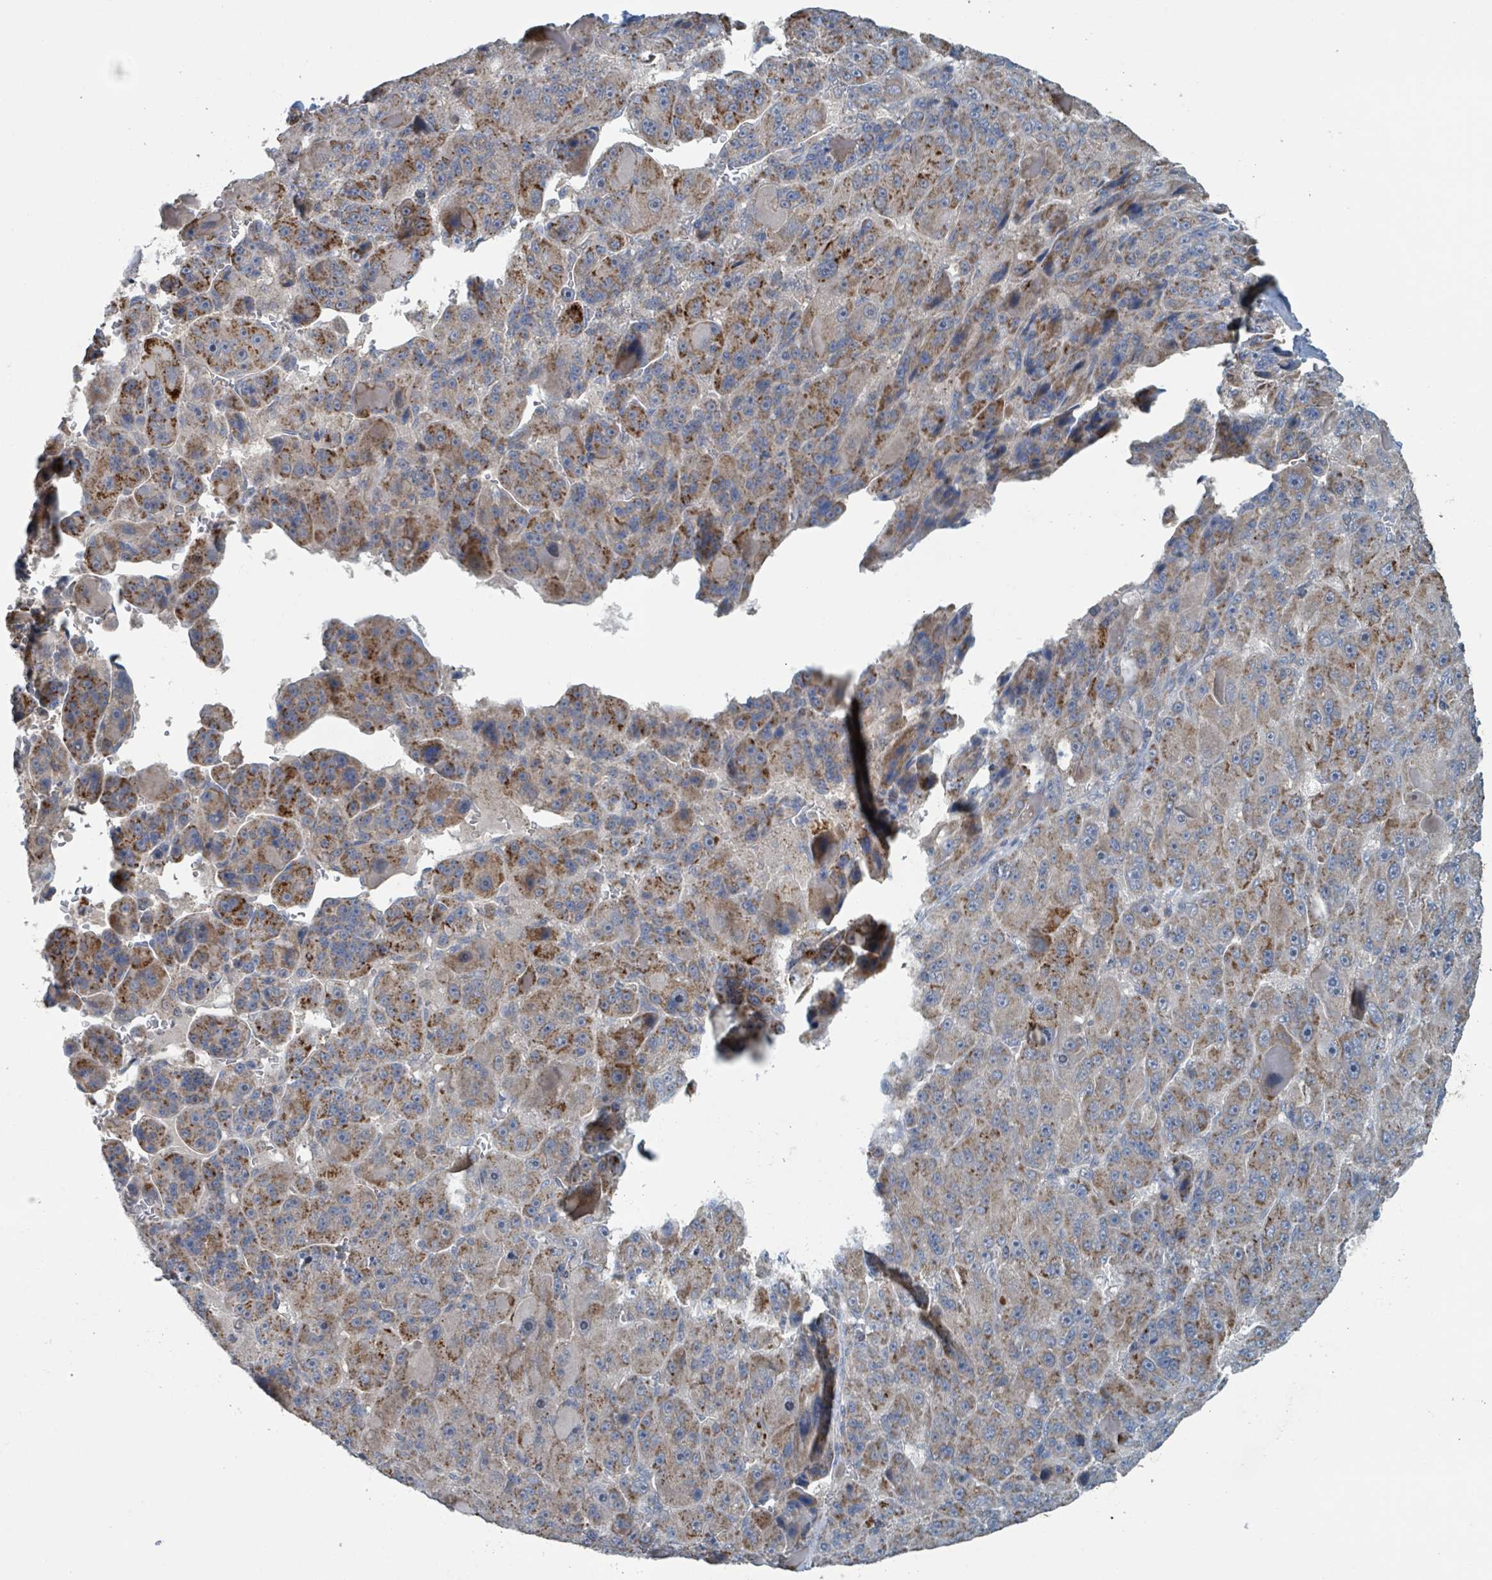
{"staining": {"intensity": "strong", "quantity": "25%-75%", "location": "cytoplasmic/membranous"}, "tissue": "liver cancer", "cell_type": "Tumor cells", "image_type": "cancer", "snomed": [{"axis": "morphology", "description": "Carcinoma, Hepatocellular, NOS"}, {"axis": "topography", "description": "Liver"}], "caption": "Strong cytoplasmic/membranous positivity is seen in about 25%-75% of tumor cells in liver cancer (hepatocellular carcinoma). Using DAB (brown) and hematoxylin (blue) stains, captured at high magnification using brightfield microscopy.", "gene": "ACBD4", "patient": {"sex": "male", "age": 76}}